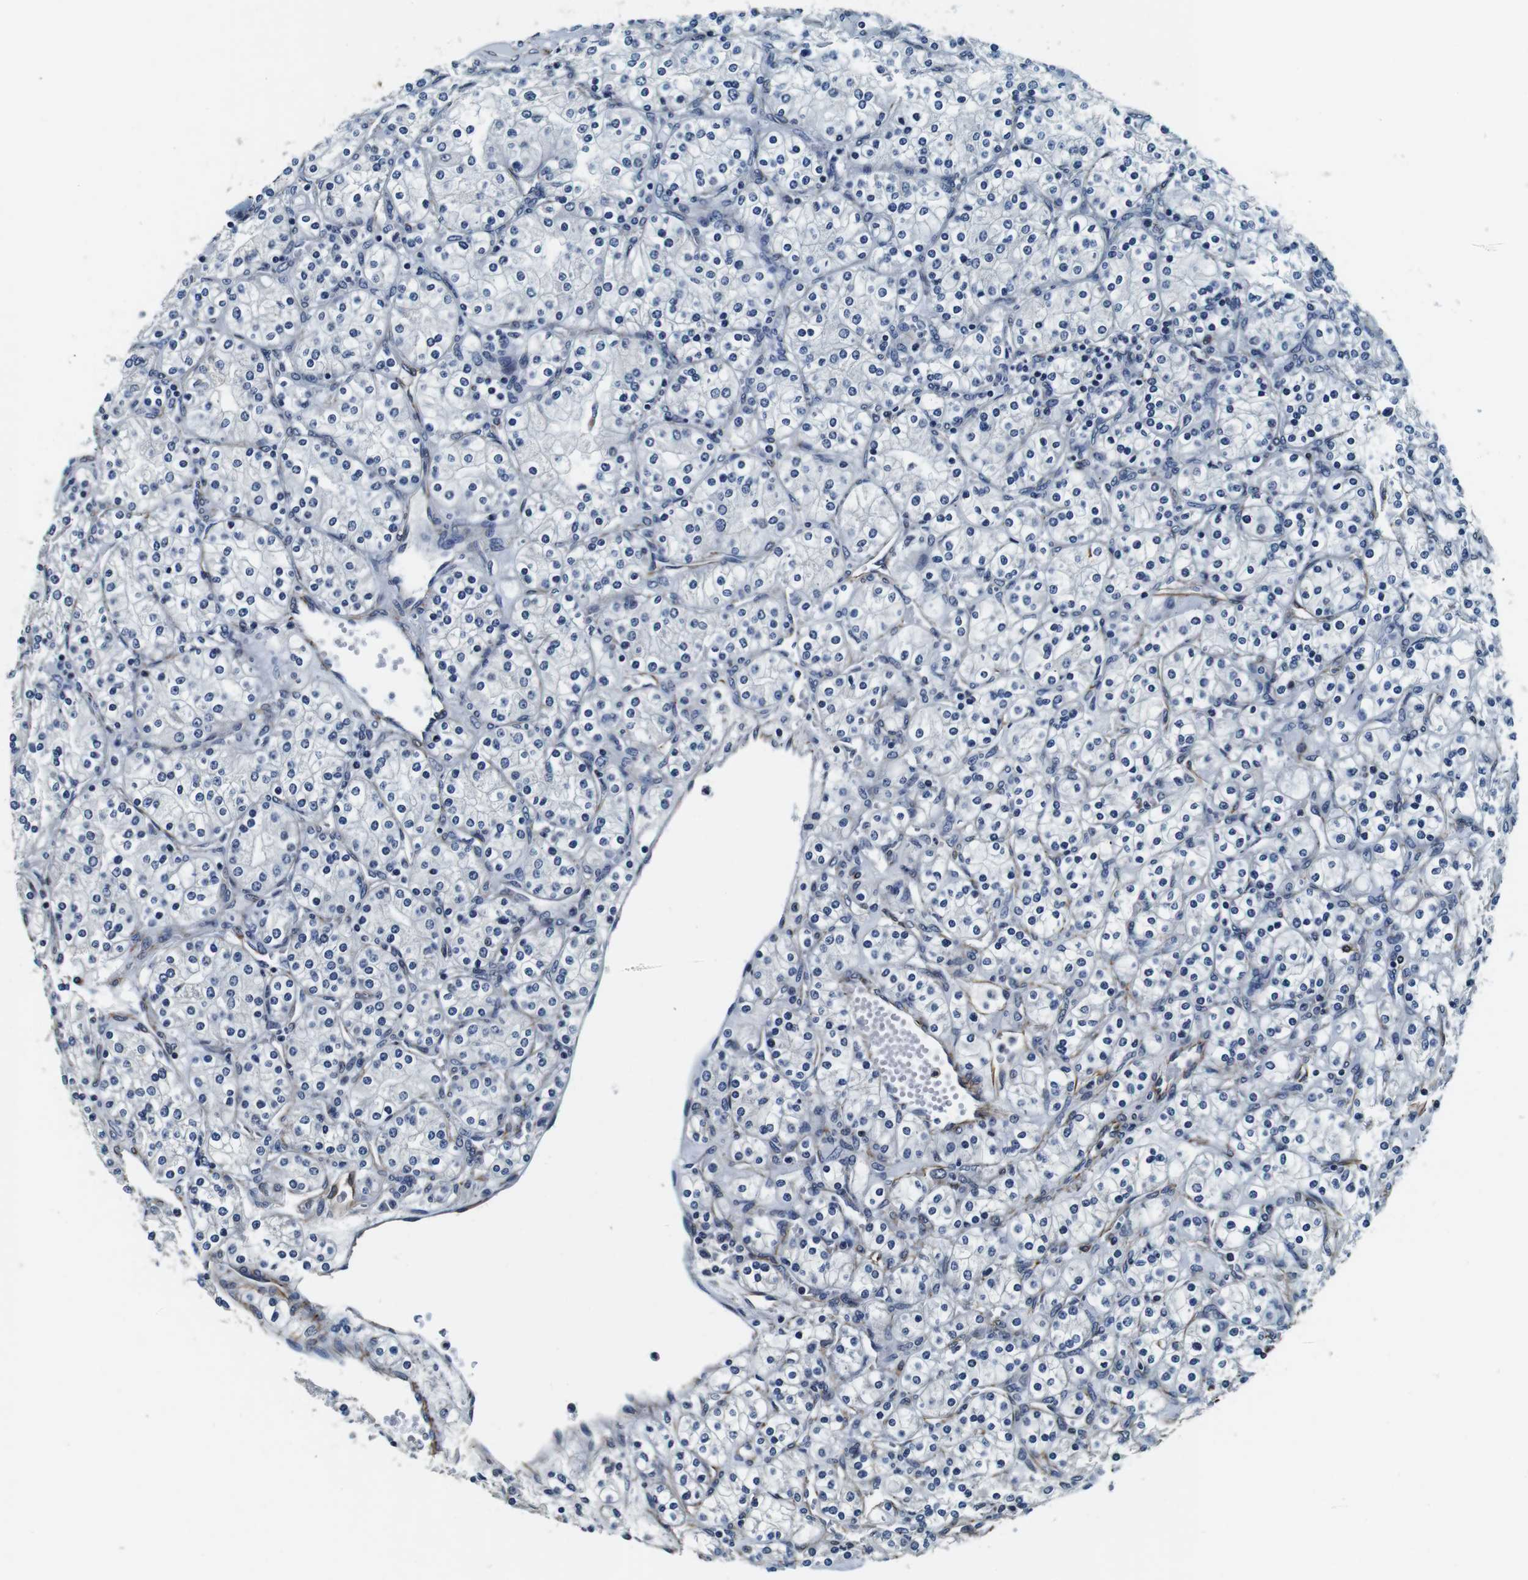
{"staining": {"intensity": "negative", "quantity": "none", "location": "none"}, "tissue": "renal cancer", "cell_type": "Tumor cells", "image_type": "cancer", "snomed": [{"axis": "morphology", "description": "Adenocarcinoma, NOS"}, {"axis": "topography", "description": "Kidney"}], "caption": "Histopathology image shows no significant protein expression in tumor cells of adenocarcinoma (renal). Nuclei are stained in blue.", "gene": "GJE1", "patient": {"sex": "male", "age": 77}}